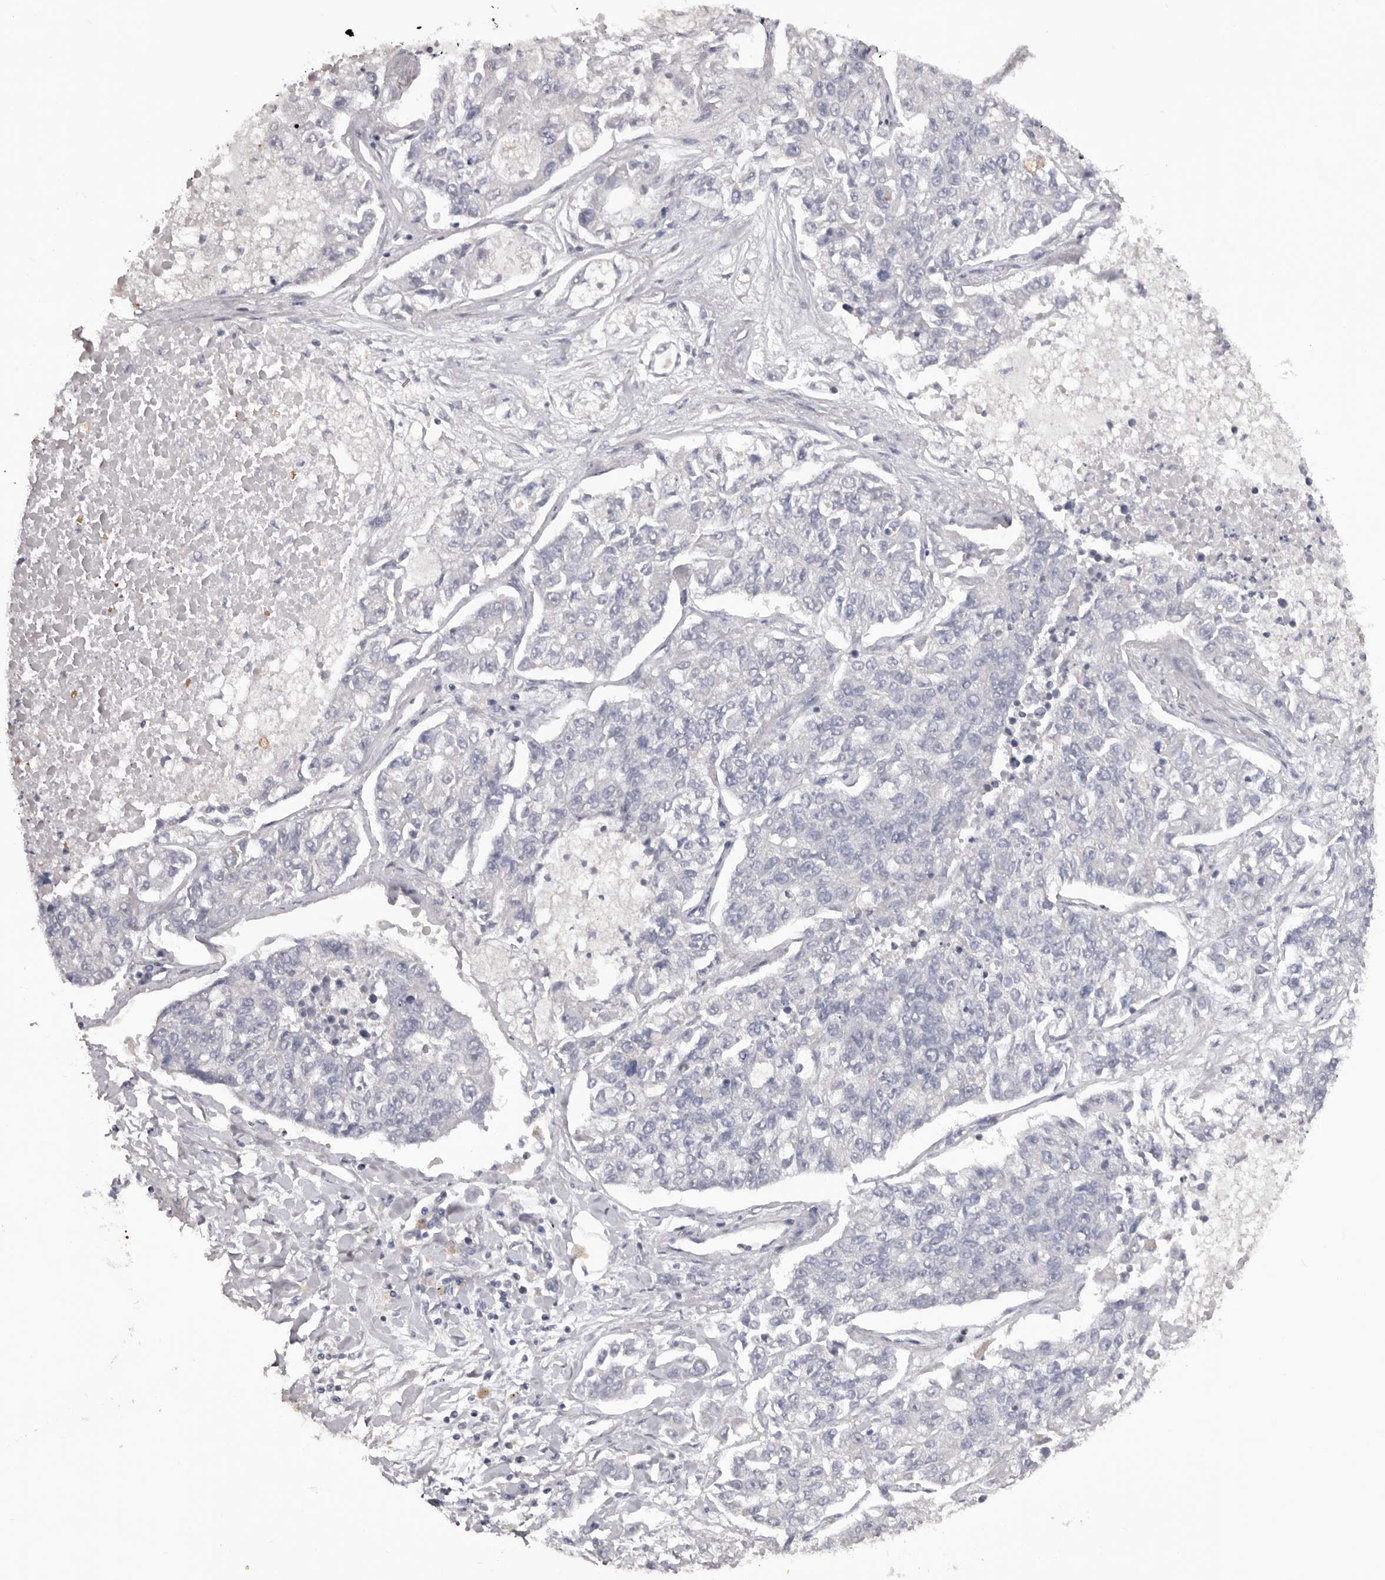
{"staining": {"intensity": "negative", "quantity": "none", "location": "none"}, "tissue": "lung cancer", "cell_type": "Tumor cells", "image_type": "cancer", "snomed": [{"axis": "morphology", "description": "Adenocarcinoma, NOS"}, {"axis": "topography", "description": "Lung"}], "caption": "High power microscopy photomicrograph of an immunohistochemistry (IHC) image of lung cancer, revealing no significant expression in tumor cells. (DAB (3,3'-diaminobenzidine) IHC visualized using brightfield microscopy, high magnification).", "gene": "TNR", "patient": {"sex": "male", "age": 49}}